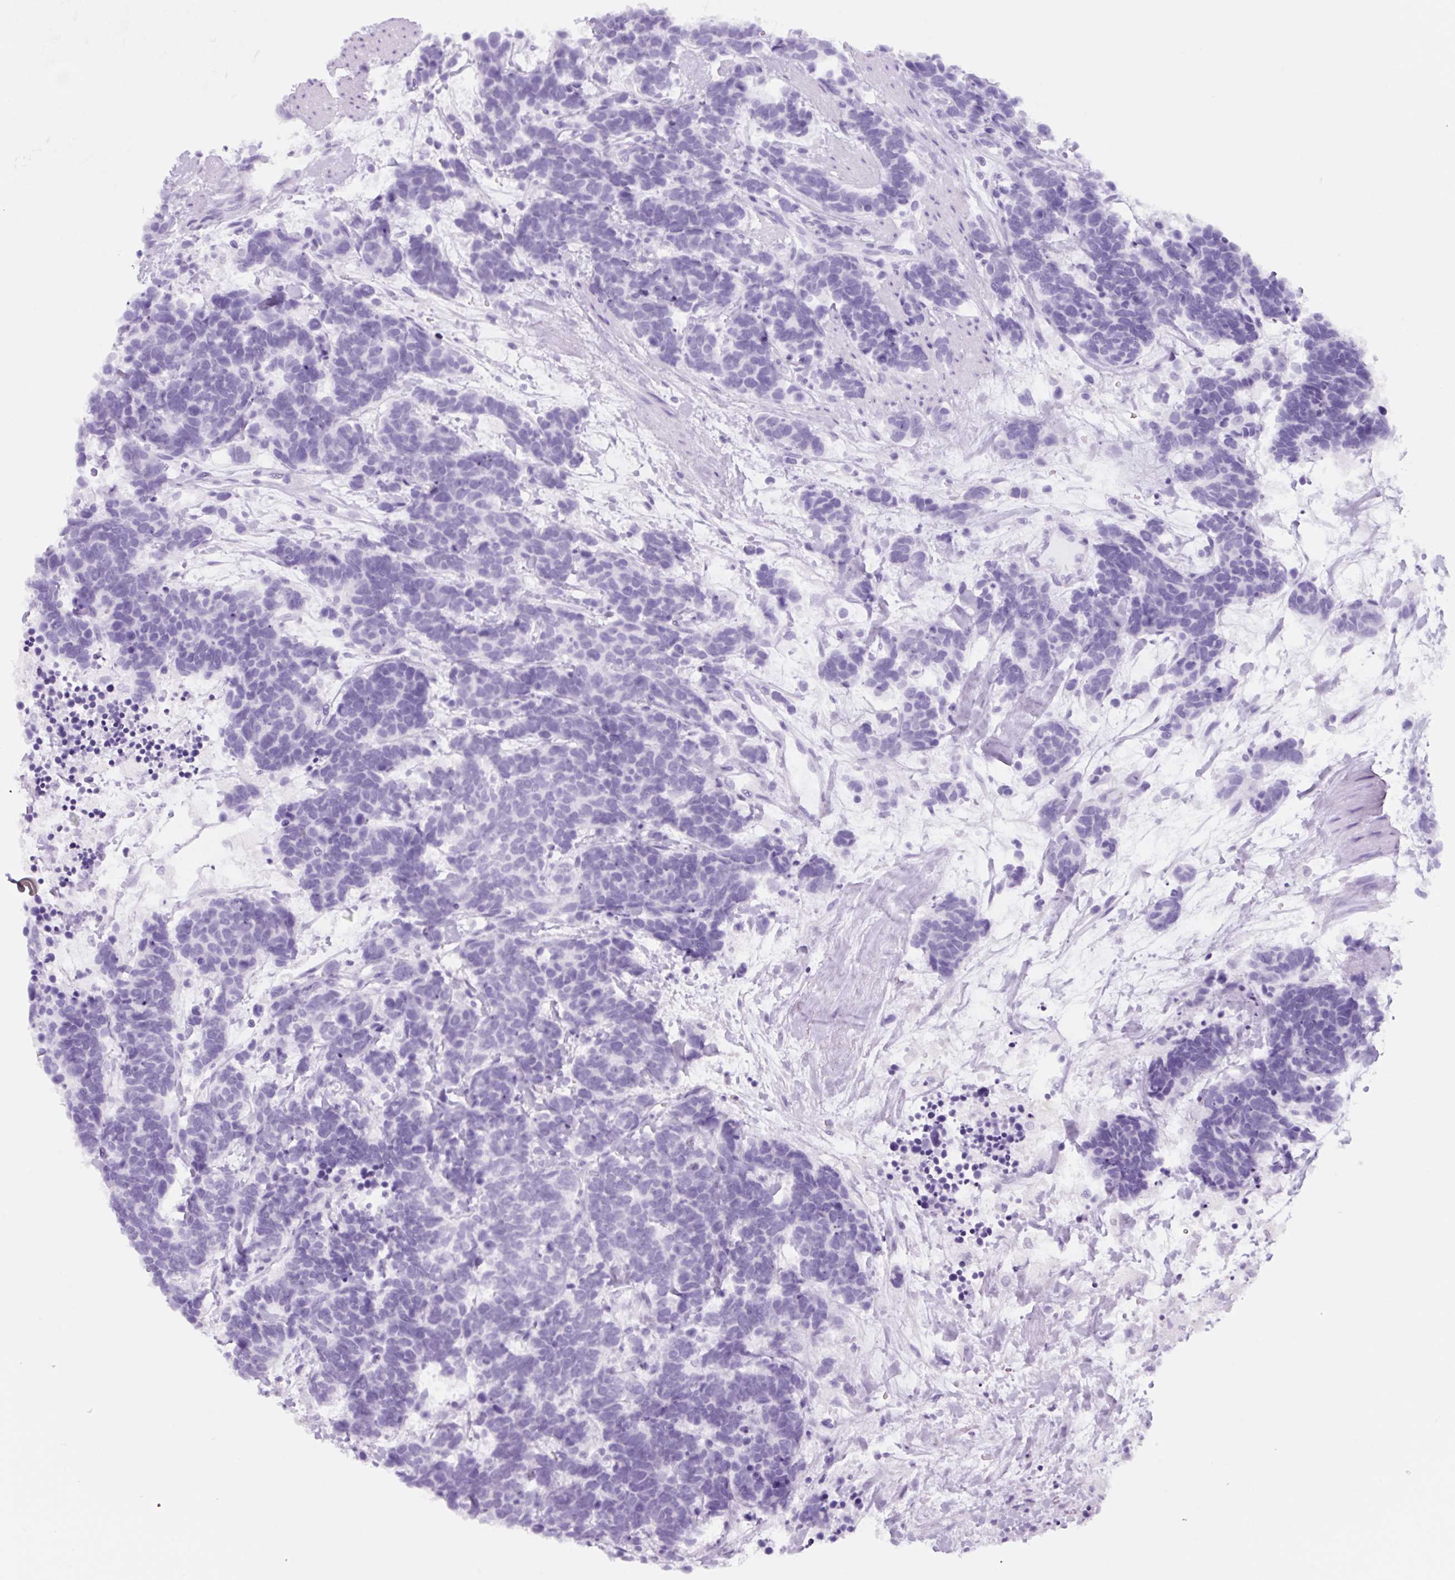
{"staining": {"intensity": "negative", "quantity": "none", "location": "none"}, "tissue": "carcinoid", "cell_type": "Tumor cells", "image_type": "cancer", "snomed": [{"axis": "morphology", "description": "Carcinoma, NOS"}, {"axis": "morphology", "description": "Carcinoid, malignant, NOS"}, {"axis": "topography", "description": "Prostate"}], "caption": "A high-resolution image shows immunohistochemistry (IHC) staining of carcinoid (malignant), which displays no significant staining in tumor cells.", "gene": "TNFRSF8", "patient": {"sex": "male", "age": 57}}